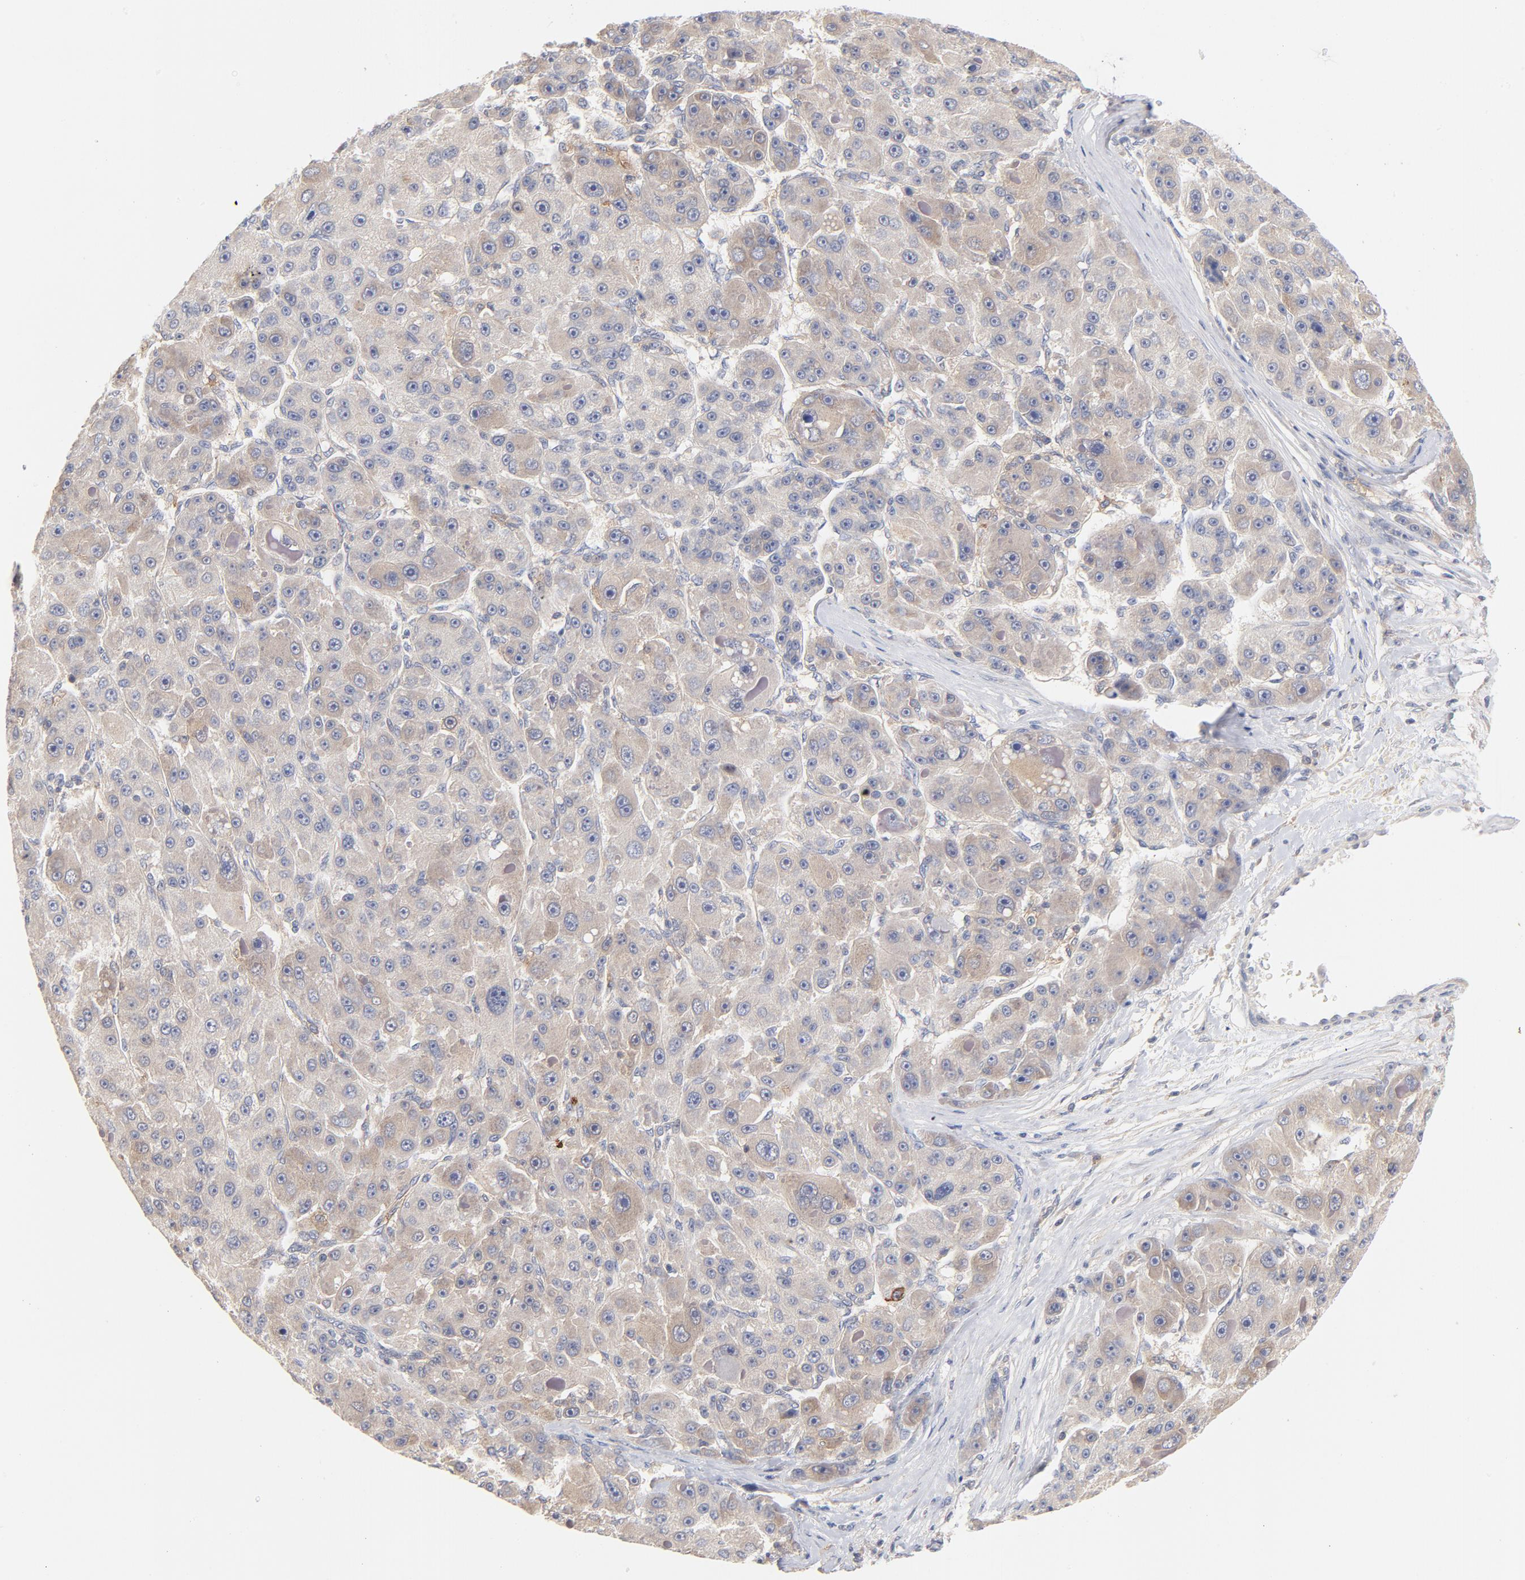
{"staining": {"intensity": "weak", "quantity": ">75%", "location": "cytoplasmic/membranous"}, "tissue": "liver cancer", "cell_type": "Tumor cells", "image_type": "cancer", "snomed": [{"axis": "morphology", "description": "Carcinoma, Hepatocellular, NOS"}, {"axis": "topography", "description": "Liver"}], "caption": "There is low levels of weak cytoplasmic/membranous staining in tumor cells of liver cancer, as demonstrated by immunohistochemical staining (brown color).", "gene": "SETD3", "patient": {"sex": "male", "age": 76}}